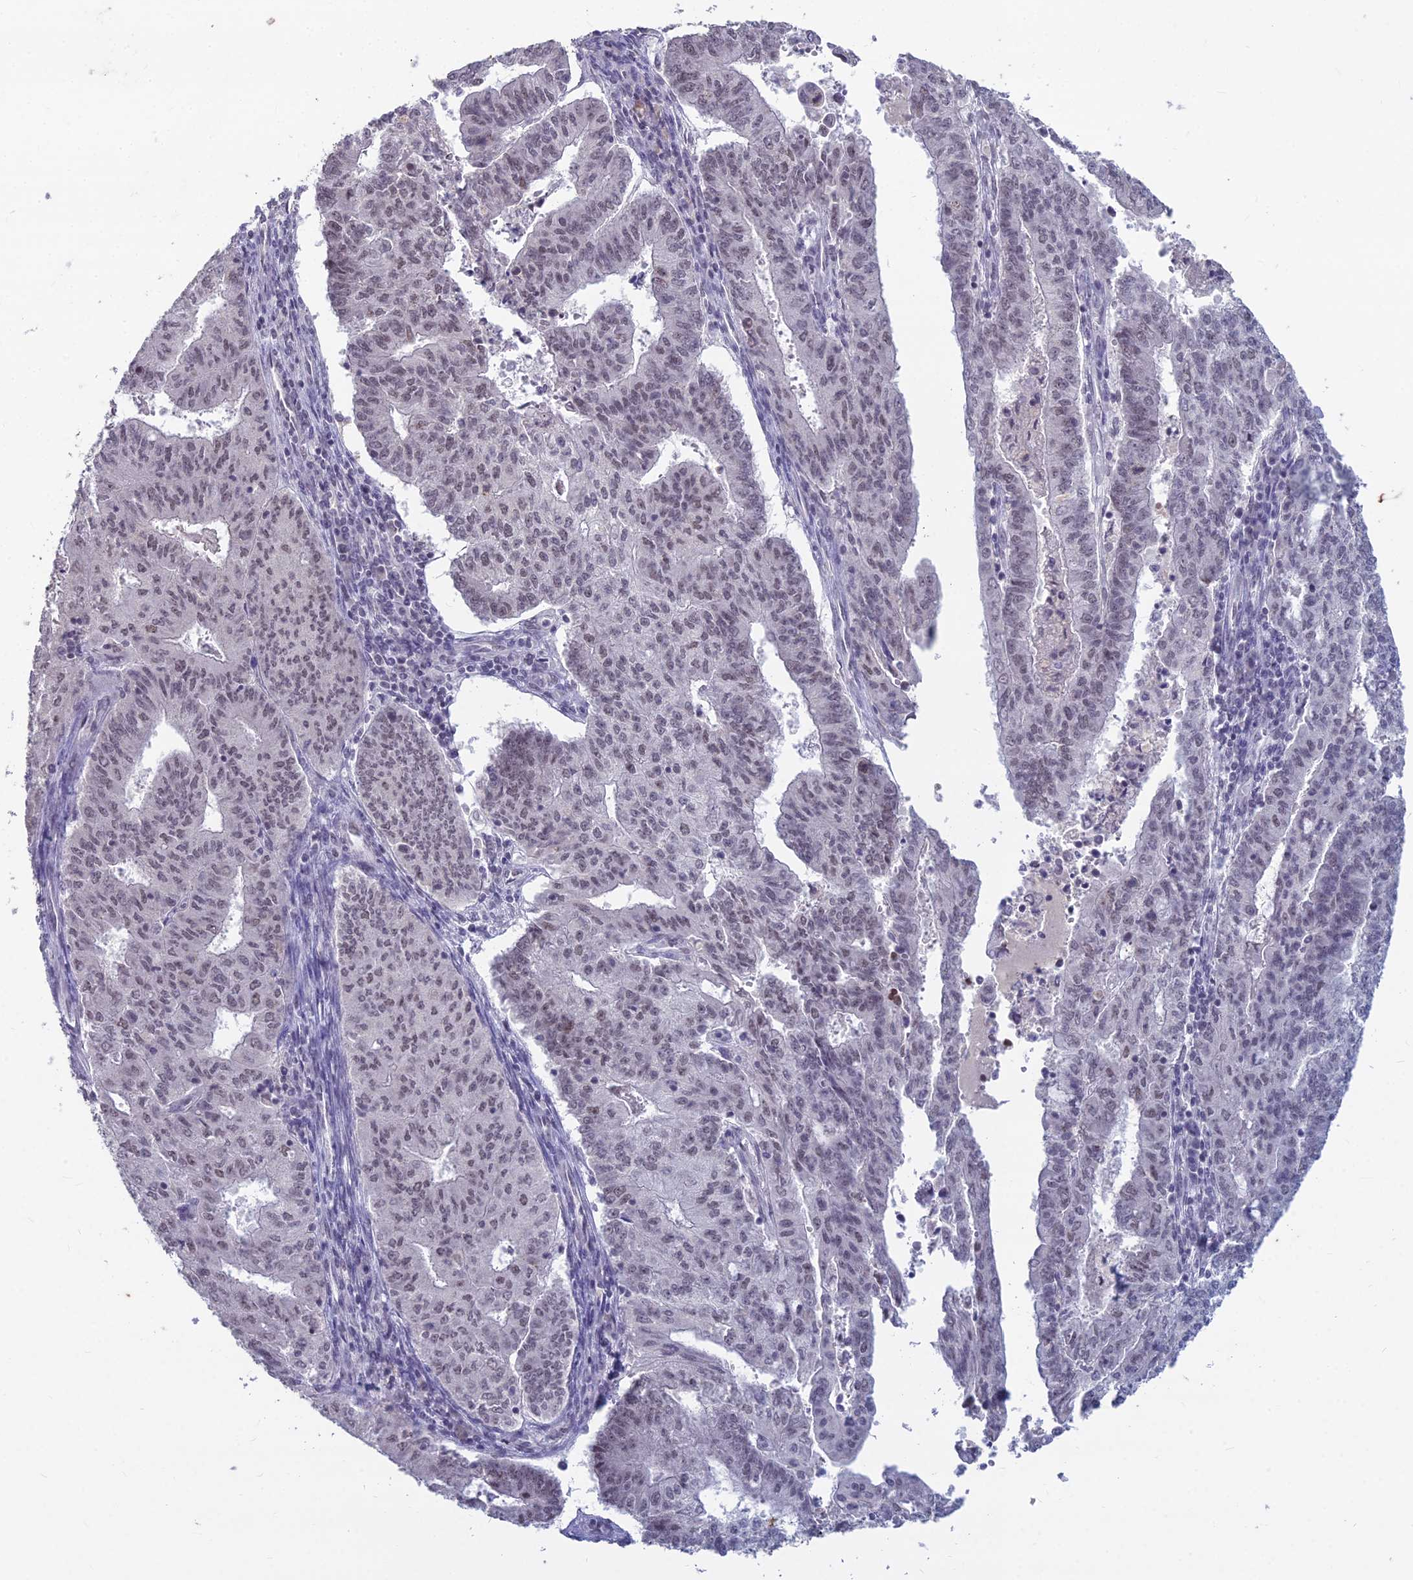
{"staining": {"intensity": "moderate", "quantity": "25%-75%", "location": "nuclear"}, "tissue": "endometrial cancer", "cell_type": "Tumor cells", "image_type": "cancer", "snomed": [{"axis": "morphology", "description": "Adenocarcinoma, NOS"}, {"axis": "topography", "description": "Endometrium"}], "caption": "High-power microscopy captured an immunohistochemistry photomicrograph of endometrial cancer (adenocarcinoma), revealing moderate nuclear expression in approximately 25%-75% of tumor cells.", "gene": "KAT7", "patient": {"sex": "female", "age": 59}}